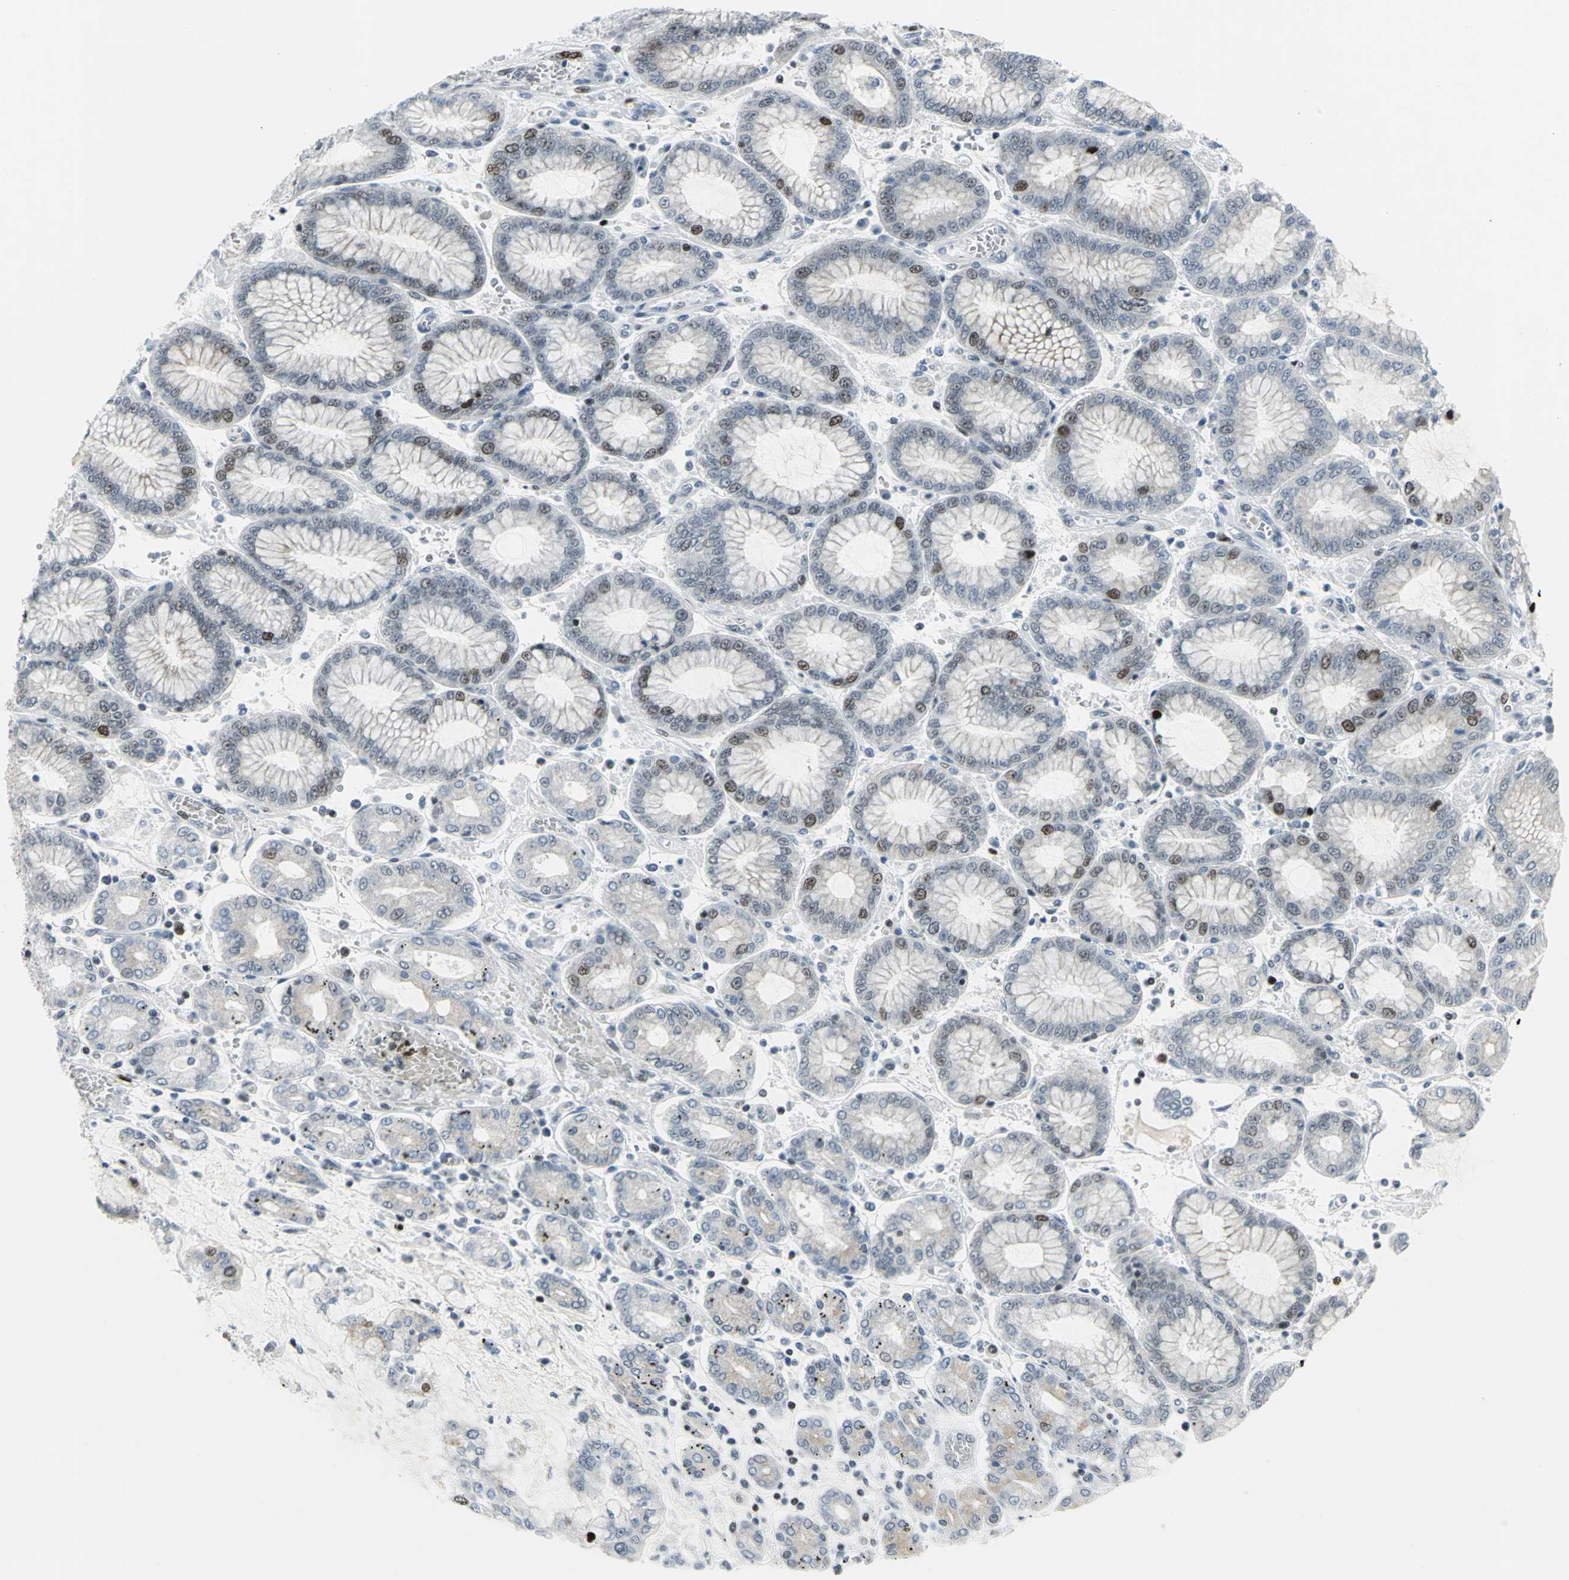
{"staining": {"intensity": "moderate", "quantity": "<25%", "location": "nuclear"}, "tissue": "stomach cancer", "cell_type": "Tumor cells", "image_type": "cancer", "snomed": [{"axis": "morphology", "description": "Normal tissue, NOS"}, {"axis": "morphology", "description": "Adenocarcinoma, NOS"}, {"axis": "topography", "description": "Stomach, upper"}, {"axis": "topography", "description": "Stomach"}], "caption": "Stomach adenocarcinoma stained for a protein demonstrates moderate nuclear positivity in tumor cells.", "gene": "RPA1", "patient": {"sex": "male", "age": 76}}